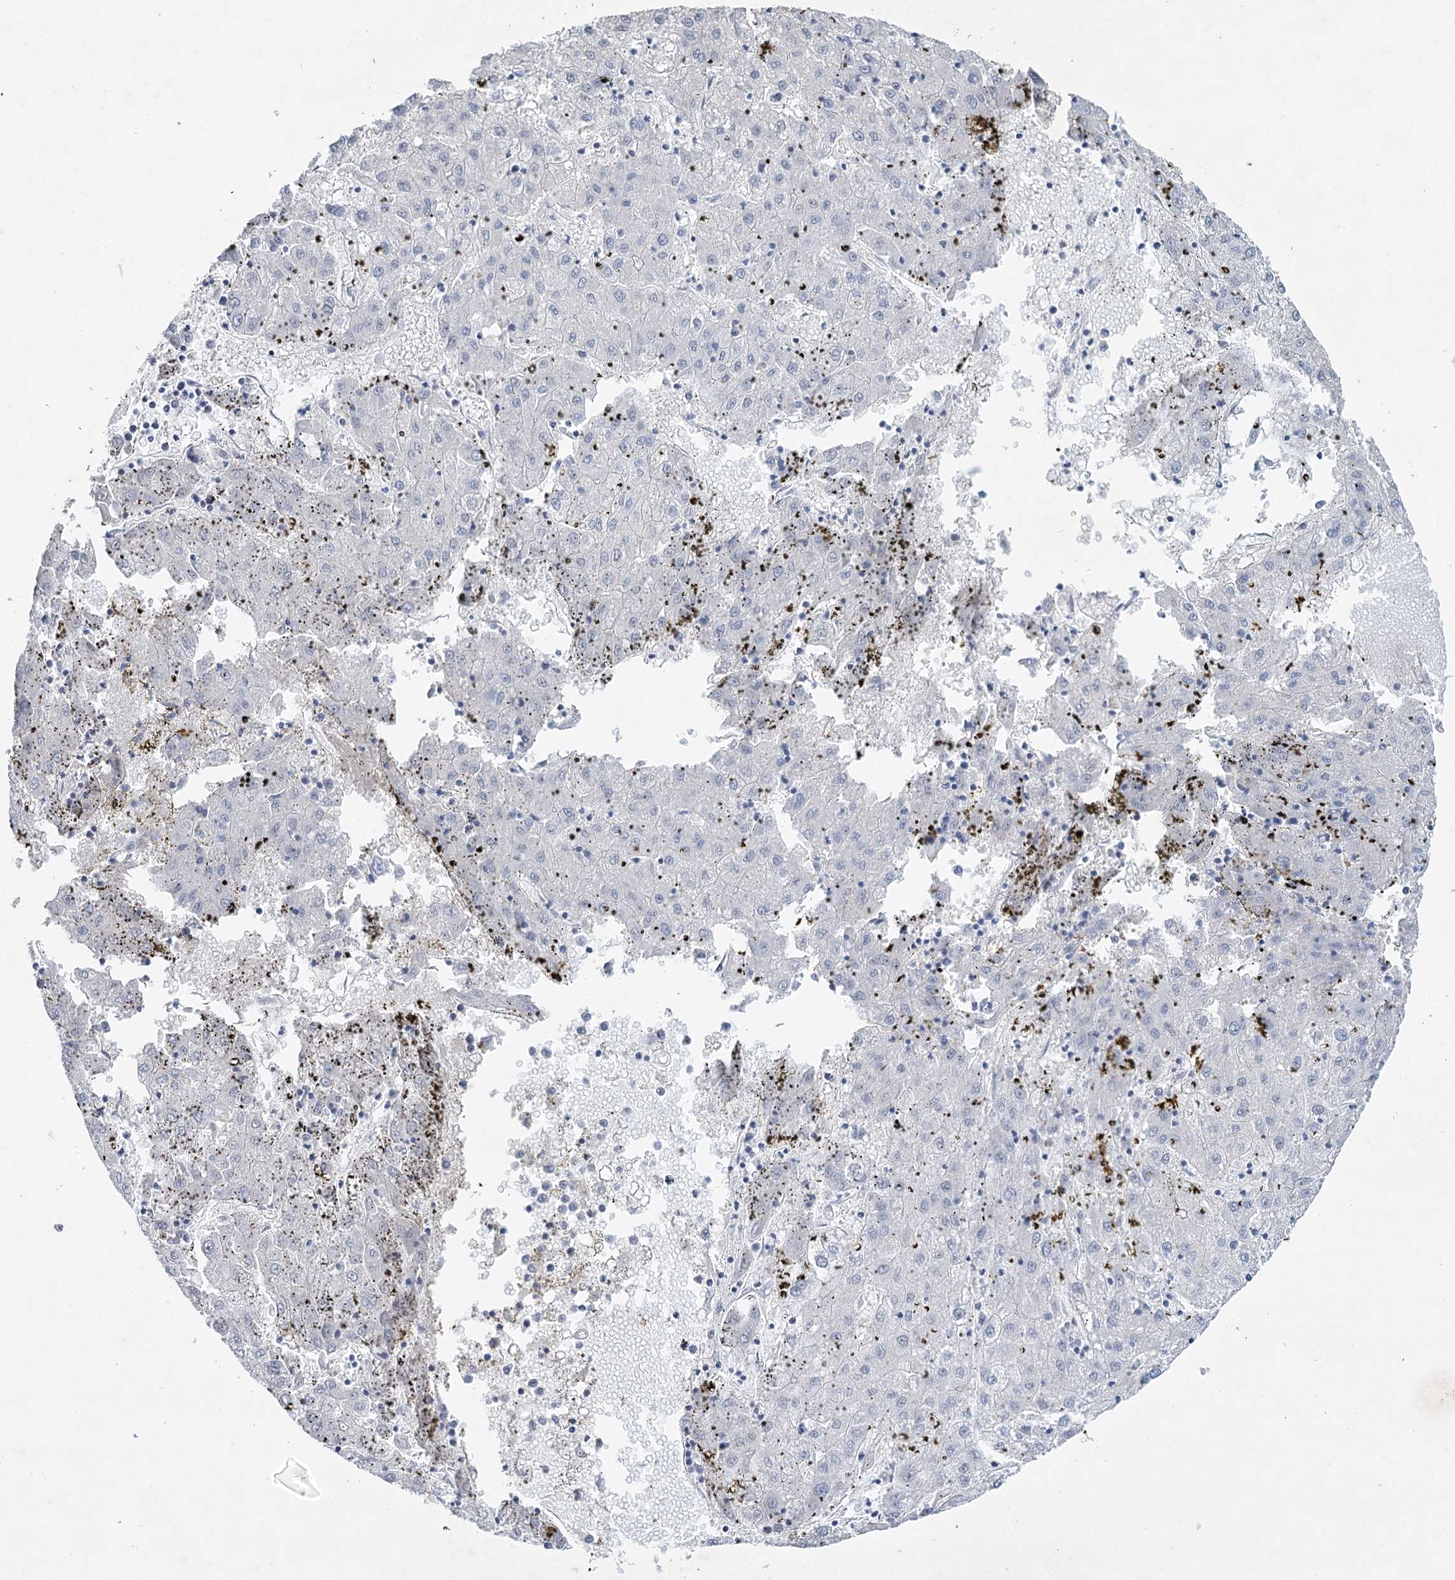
{"staining": {"intensity": "negative", "quantity": "none", "location": "none"}, "tissue": "liver cancer", "cell_type": "Tumor cells", "image_type": "cancer", "snomed": [{"axis": "morphology", "description": "Carcinoma, Hepatocellular, NOS"}, {"axis": "topography", "description": "Liver"}], "caption": "The histopathology image reveals no staining of tumor cells in hepatocellular carcinoma (liver). (DAB (3,3'-diaminobenzidine) immunohistochemistry with hematoxylin counter stain).", "gene": "MAP3K13", "patient": {"sex": "male", "age": 72}}